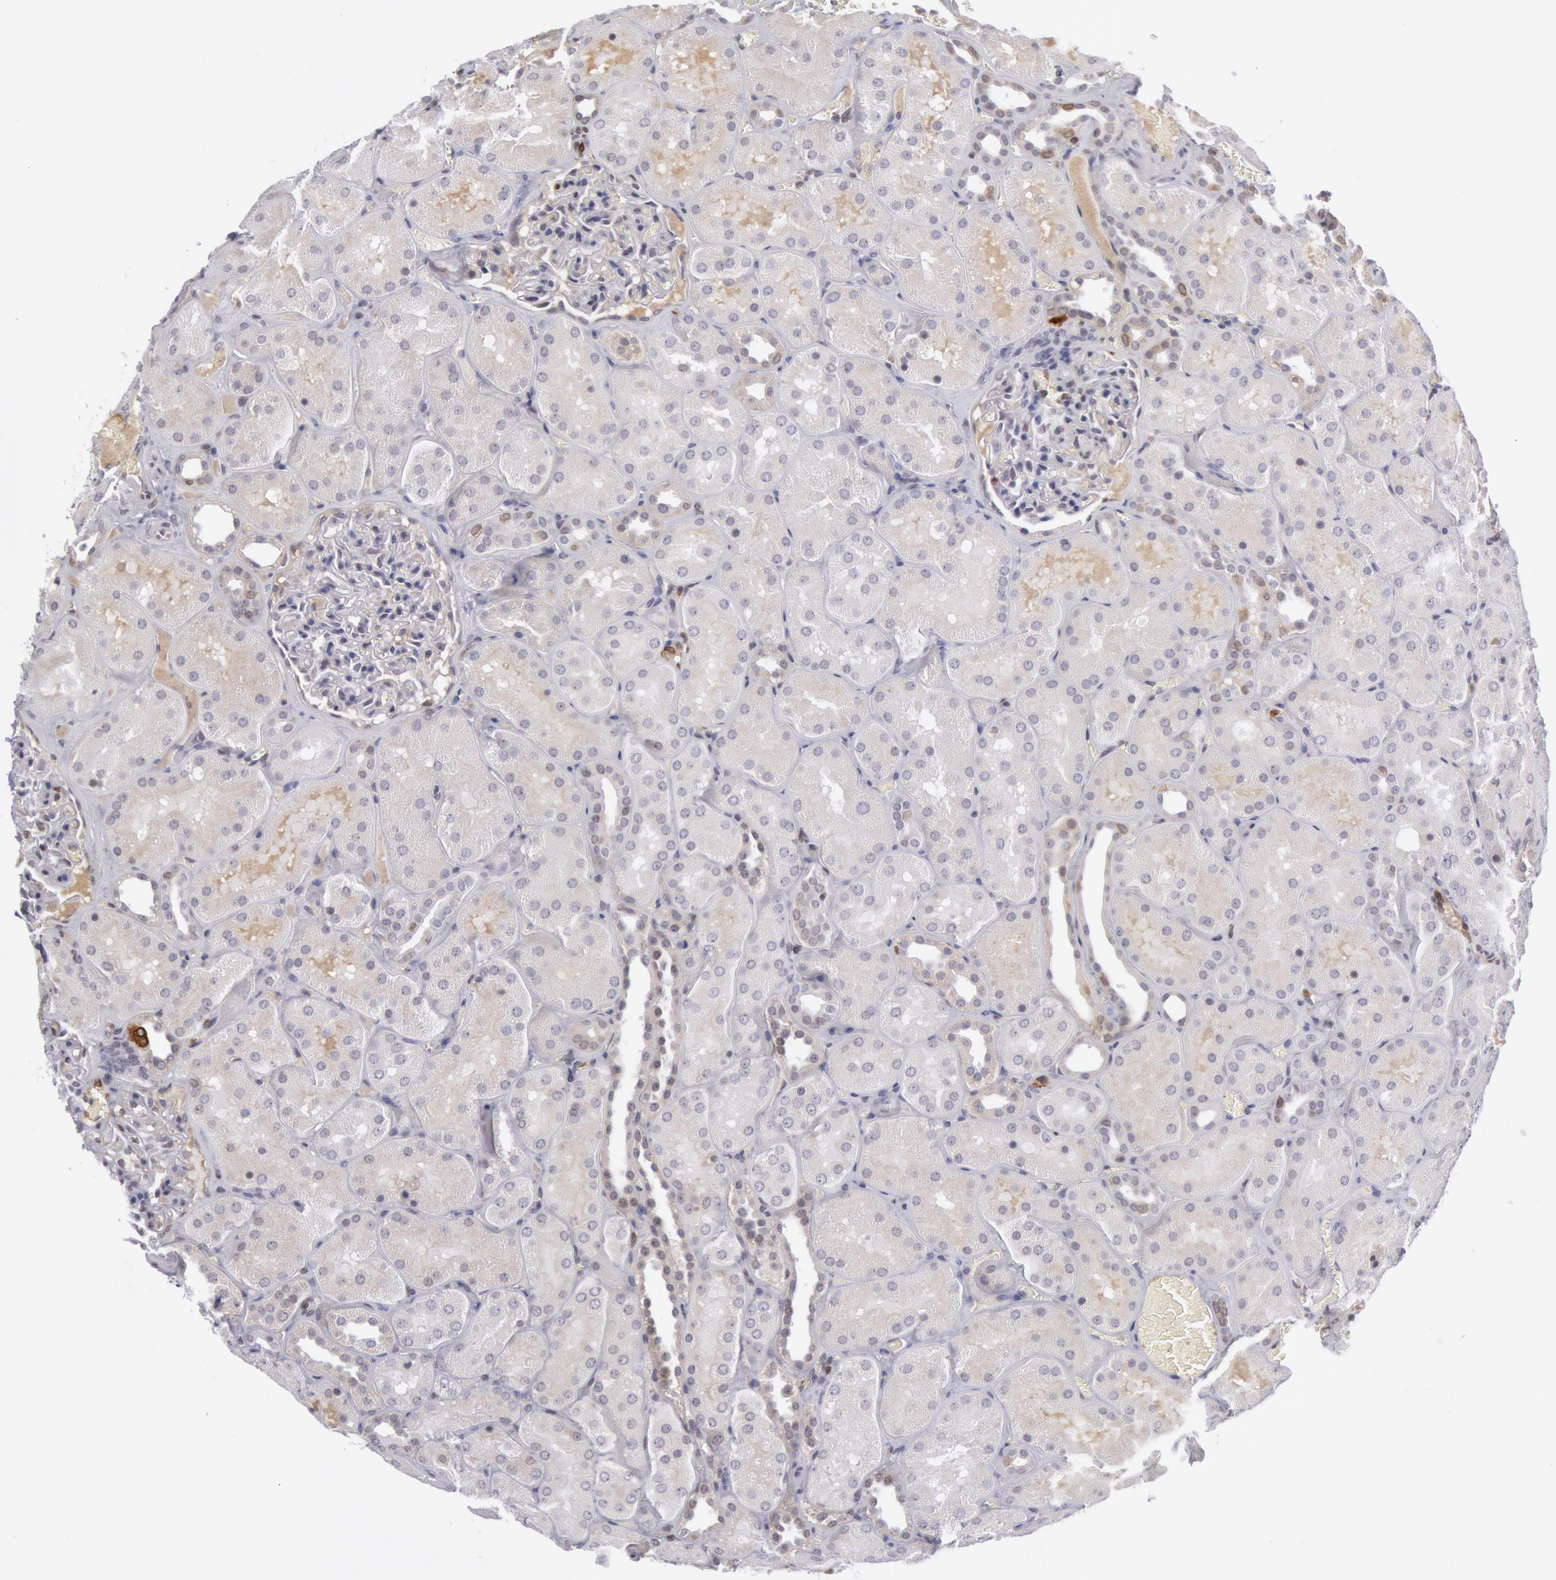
{"staining": {"intensity": "negative", "quantity": "none", "location": "none"}, "tissue": "kidney", "cell_type": "Cells in glomeruli", "image_type": "normal", "snomed": [{"axis": "morphology", "description": "Normal tissue, NOS"}, {"axis": "topography", "description": "Kidney"}], "caption": "Cells in glomeruli show no significant expression in normal kidney.", "gene": "PTGS2", "patient": {"sex": "male", "age": 28}}